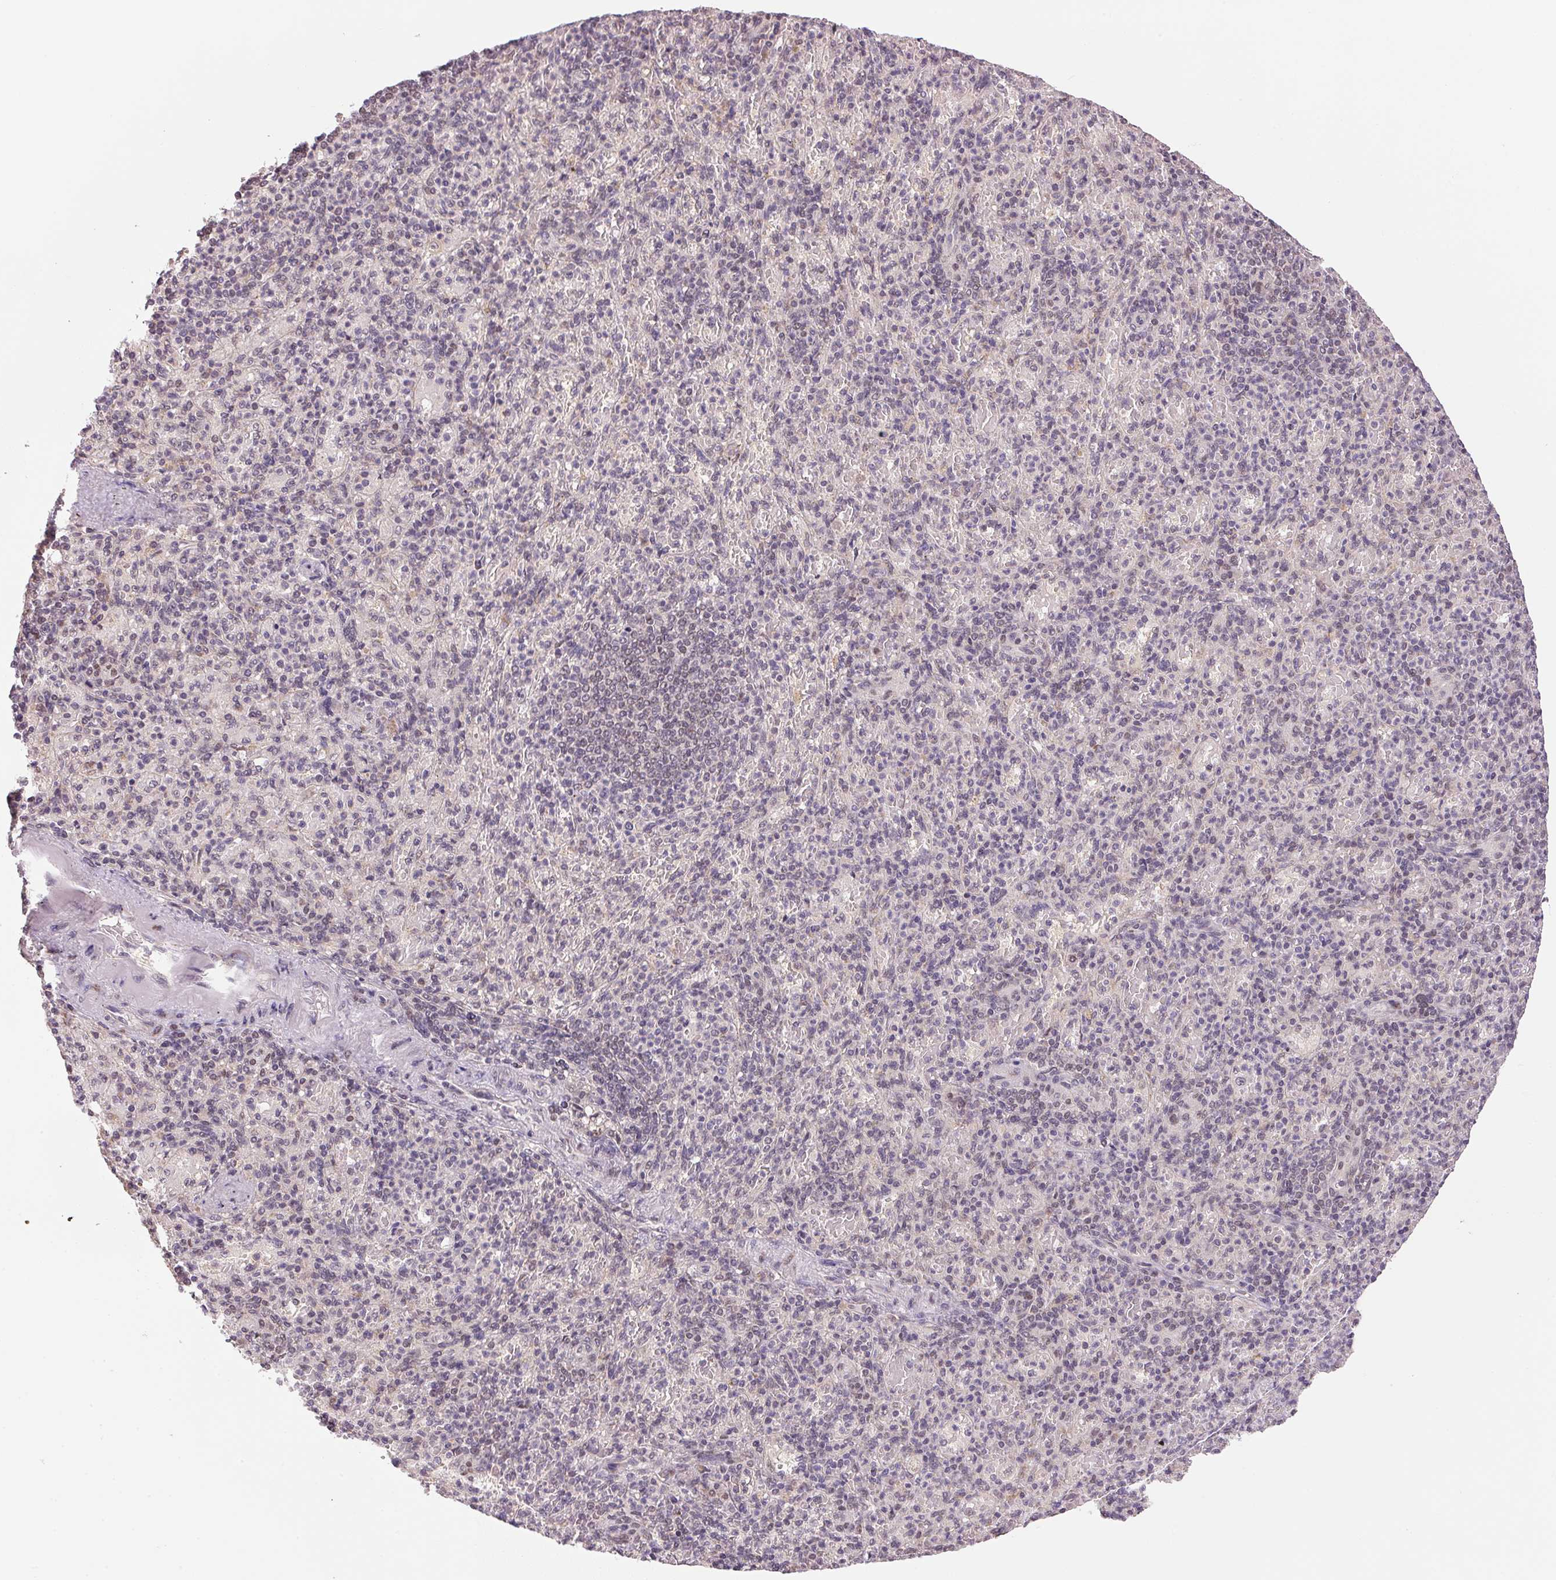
{"staining": {"intensity": "weak", "quantity": "<25%", "location": "nuclear"}, "tissue": "spleen", "cell_type": "Cells in red pulp", "image_type": "normal", "snomed": [{"axis": "morphology", "description": "Normal tissue, NOS"}, {"axis": "topography", "description": "Spleen"}], "caption": "Image shows no protein staining in cells in red pulp of benign spleen.", "gene": "SC5D", "patient": {"sex": "female", "age": 74}}